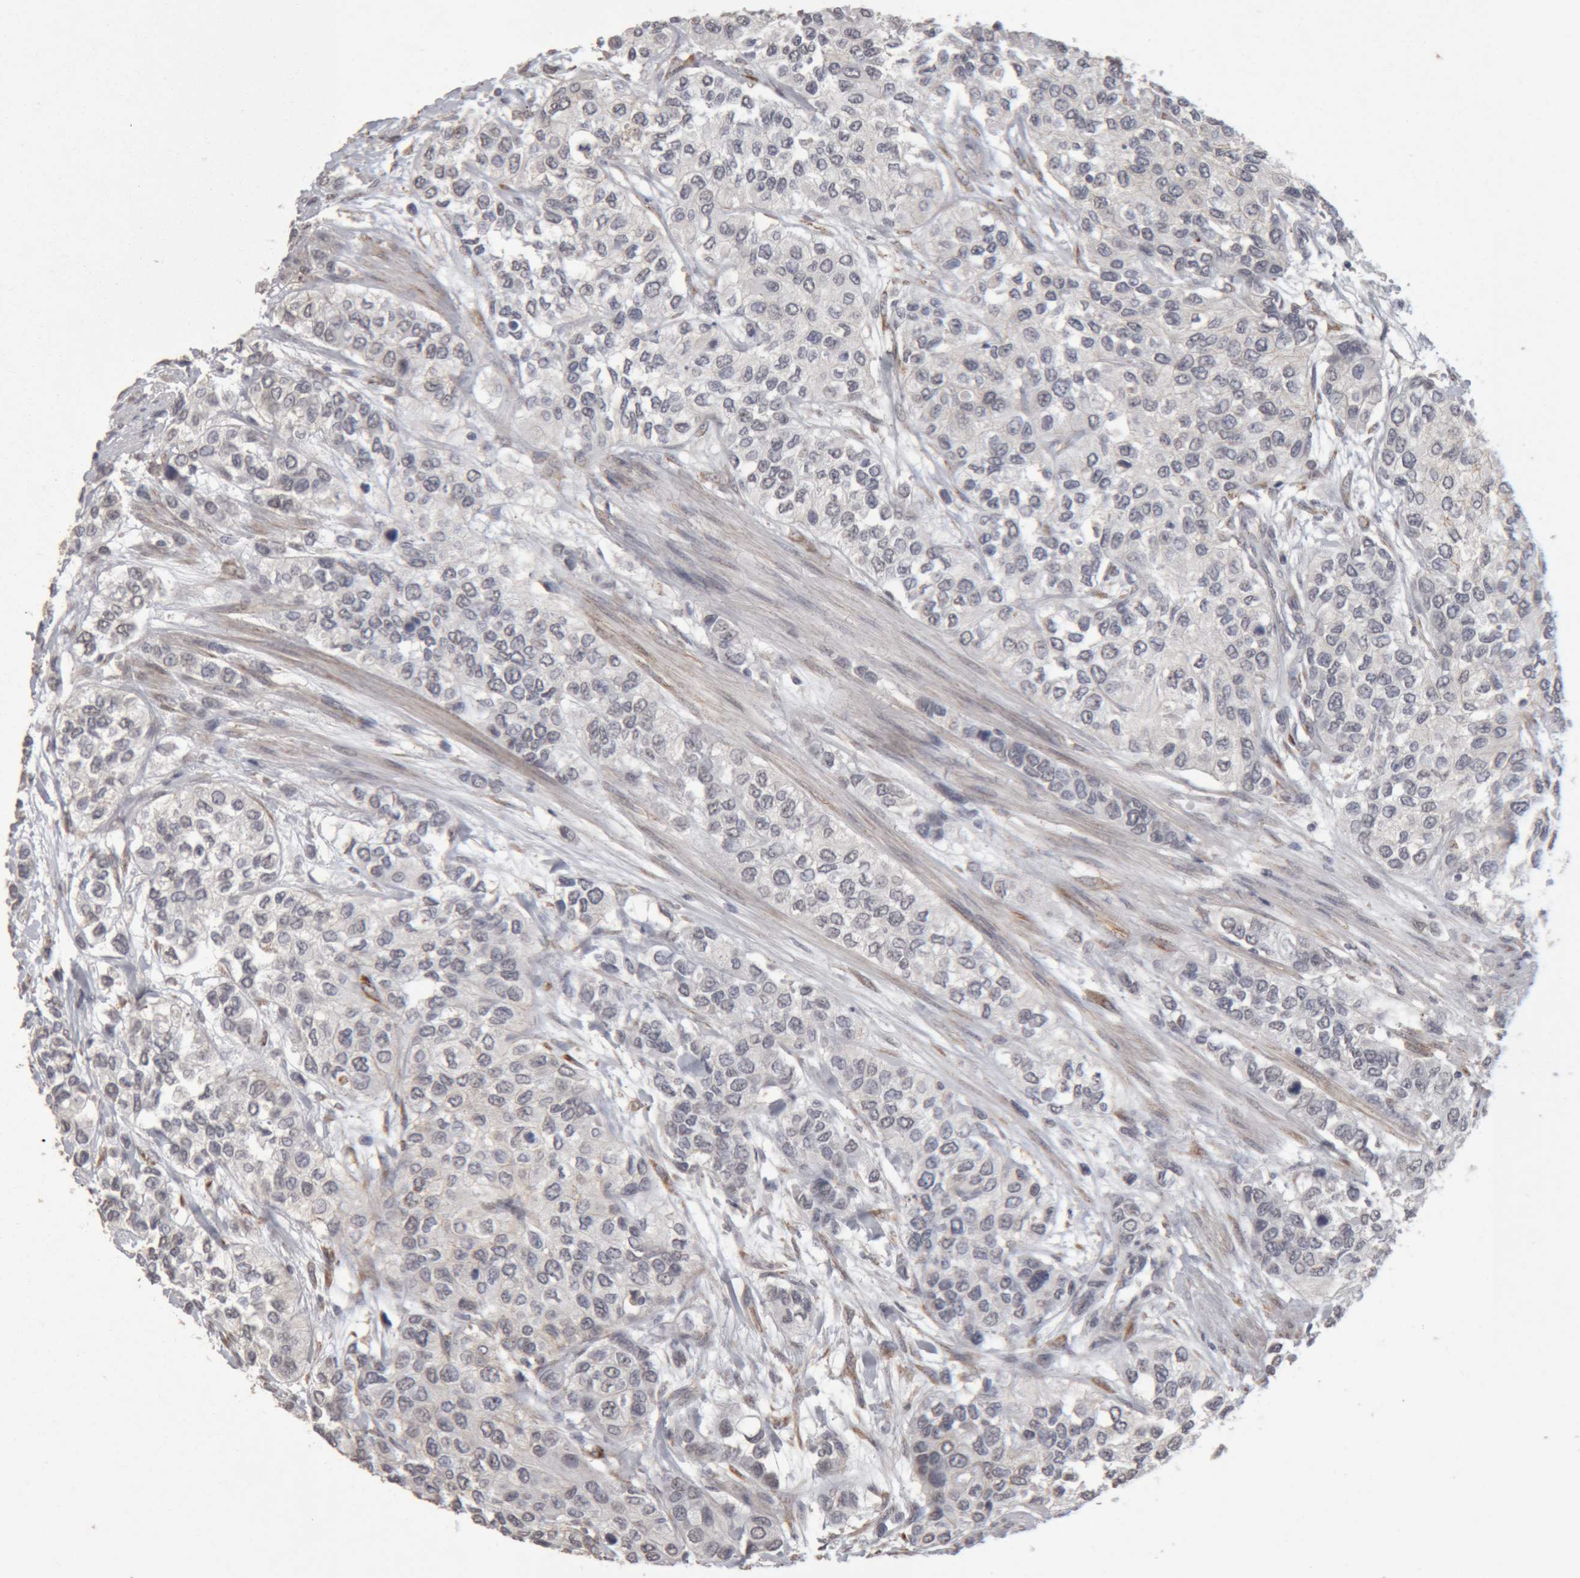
{"staining": {"intensity": "negative", "quantity": "none", "location": "none"}, "tissue": "urothelial cancer", "cell_type": "Tumor cells", "image_type": "cancer", "snomed": [{"axis": "morphology", "description": "Urothelial carcinoma, High grade"}, {"axis": "topography", "description": "Urinary bladder"}], "caption": "DAB (3,3'-diaminobenzidine) immunohistochemical staining of high-grade urothelial carcinoma demonstrates no significant expression in tumor cells. (Stains: DAB (3,3'-diaminobenzidine) immunohistochemistry (IHC) with hematoxylin counter stain, Microscopy: brightfield microscopy at high magnification).", "gene": "MEP1A", "patient": {"sex": "female", "age": 56}}